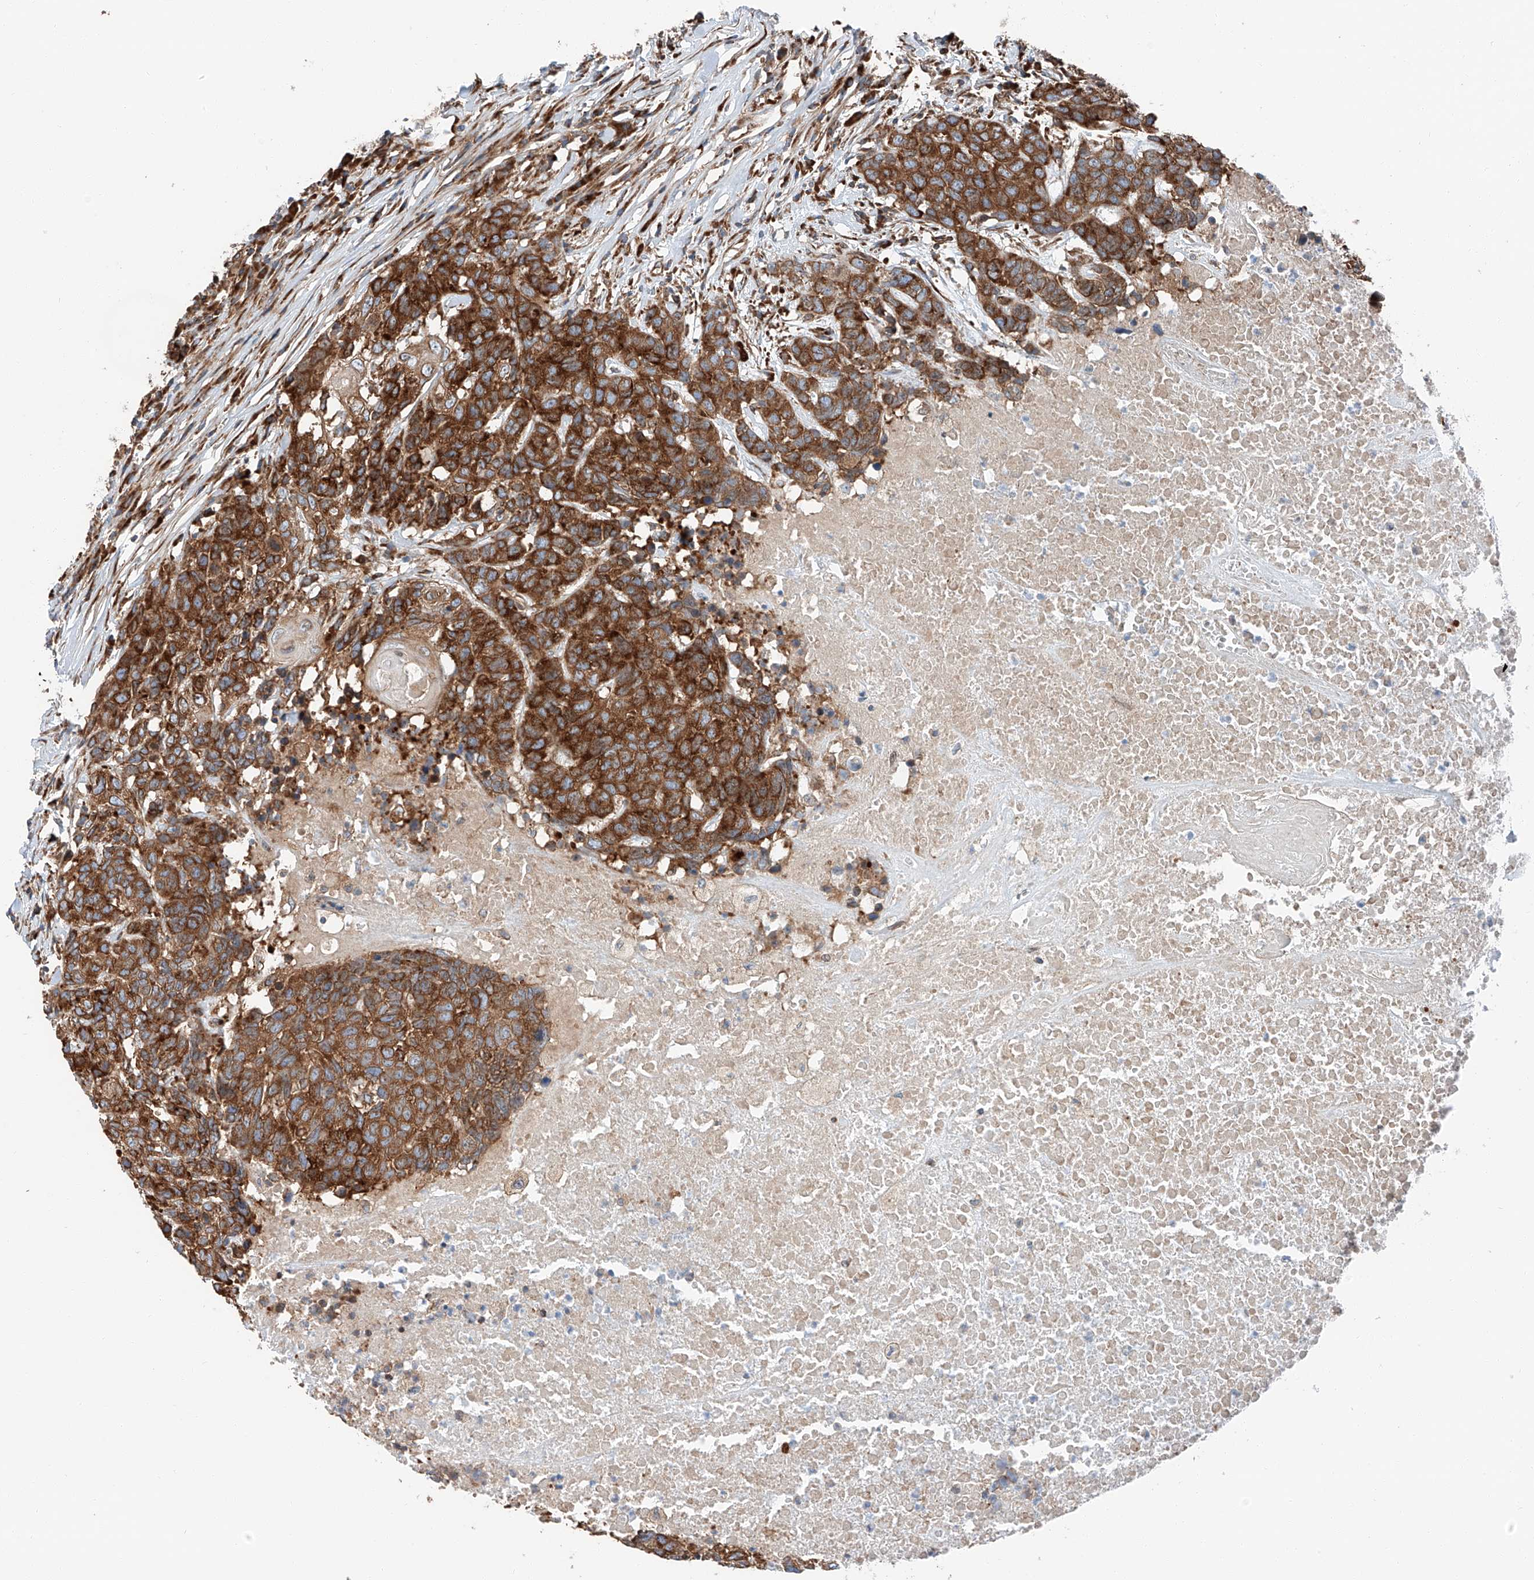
{"staining": {"intensity": "strong", "quantity": ">75%", "location": "cytoplasmic/membranous"}, "tissue": "head and neck cancer", "cell_type": "Tumor cells", "image_type": "cancer", "snomed": [{"axis": "morphology", "description": "Squamous cell carcinoma, NOS"}, {"axis": "topography", "description": "Head-Neck"}], "caption": "A high amount of strong cytoplasmic/membranous positivity is identified in approximately >75% of tumor cells in head and neck cancer (squamous cell carcinoma) tissue.", "gene": "ZC3H15", "patient": {"sex": "male", "age": 66}}